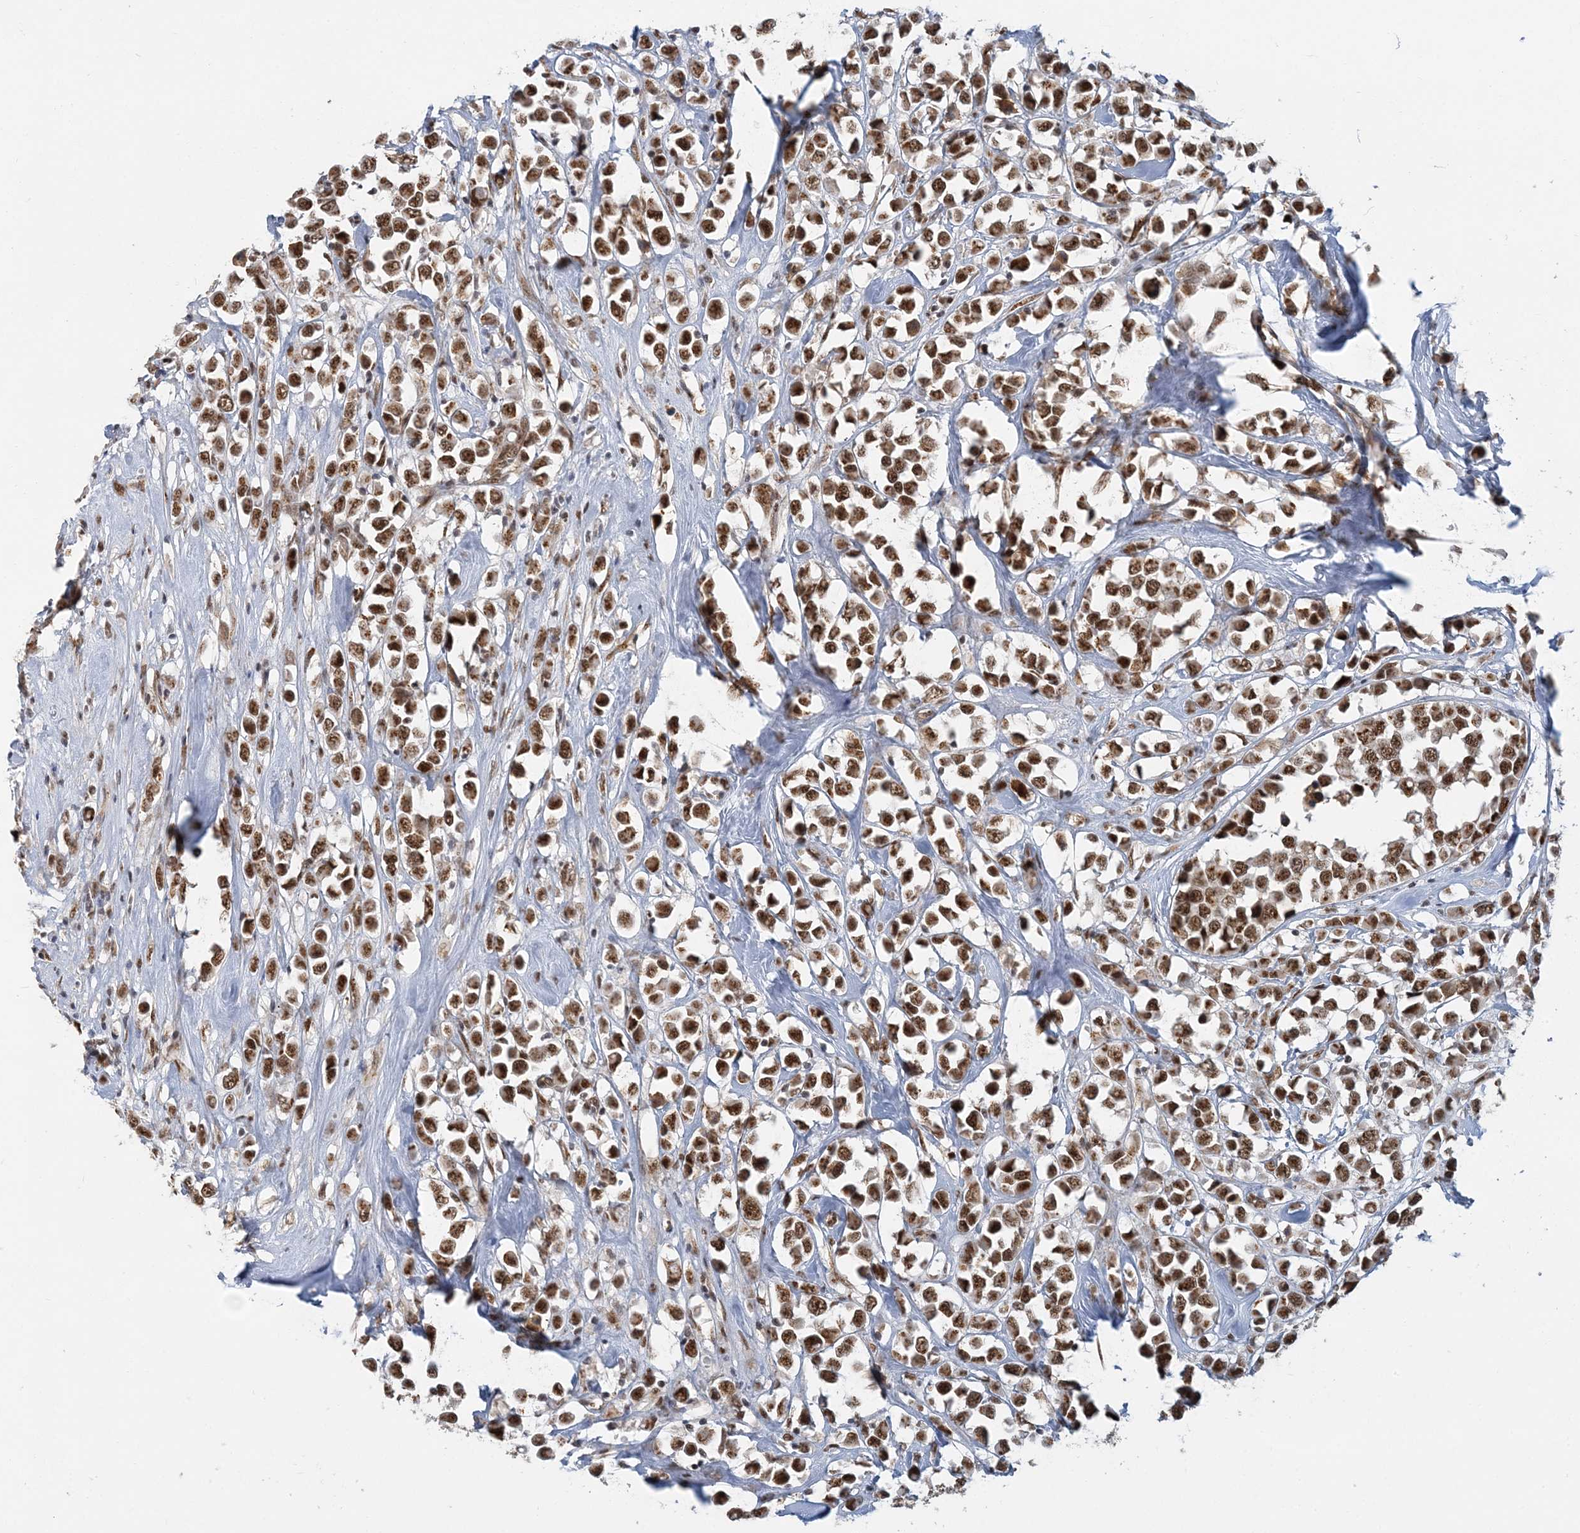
{"staining": {"intensity": "moderate", "quantity": ">75%", "location": "cytoplasmic/membranous,nuclear"}, "tissue": "breast cancer", "cell_type": "Tumor cells", "image_type": "cancer", "snomed": [{"axis": "morphology", "description": "Duct carcinoma"}, {"axis": "topography", "description": "Breast"}], "caption": "Protein staining of breast invasive ductal carcinoma tissue exhibits moderate cytoplasmic/membranous and nuclear staining in approximately >75% of tumor cells.", "gene": "PLRG1", "patient": {"sex": "female", "age": 61}}